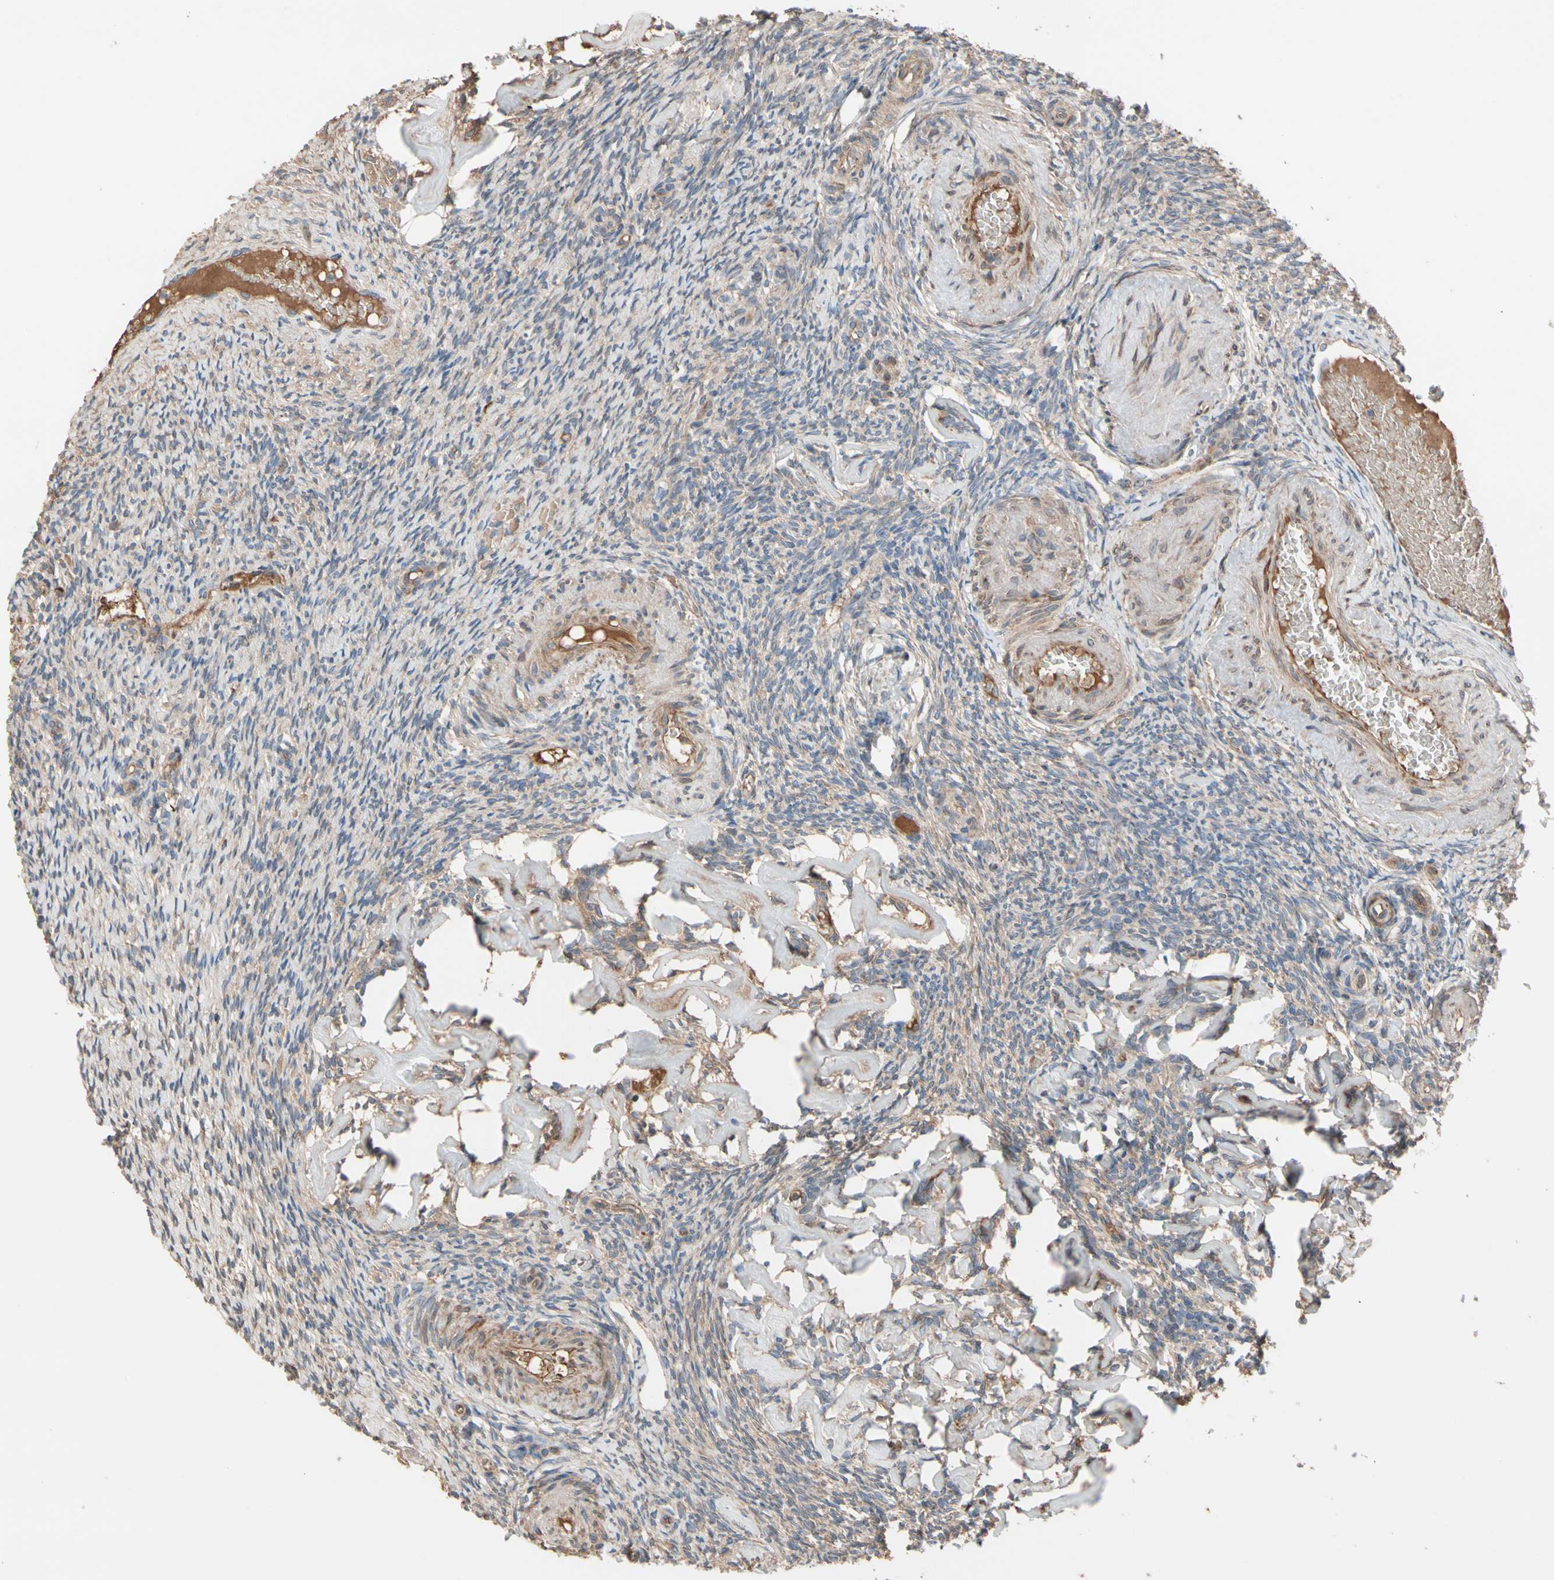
{"staining": {"intensity": "moderate", "quantity": "25%-75%", "location": "cytoplasmic/membranous"}, "tissue": "ovary", "cell_type": "Ovarian stroma cells", "image_type": "normal", "snomed": [{"axis": "morphology", "description": "Normal tissue, NOS"}, {"axis": "topography", "description": "Ovary"}], "caption": "Protein analysis of unremarkable ovary displays moderate cytoplasmic/membranous expression in about 25%-75% of ovarian stroma cells. (DAB (3,3'-diaminobenzidine) IHC, brown staining for protein, blue staining for nuclei).", "gene": "GCK", "patient": {"sex": "female", "age": 60}}